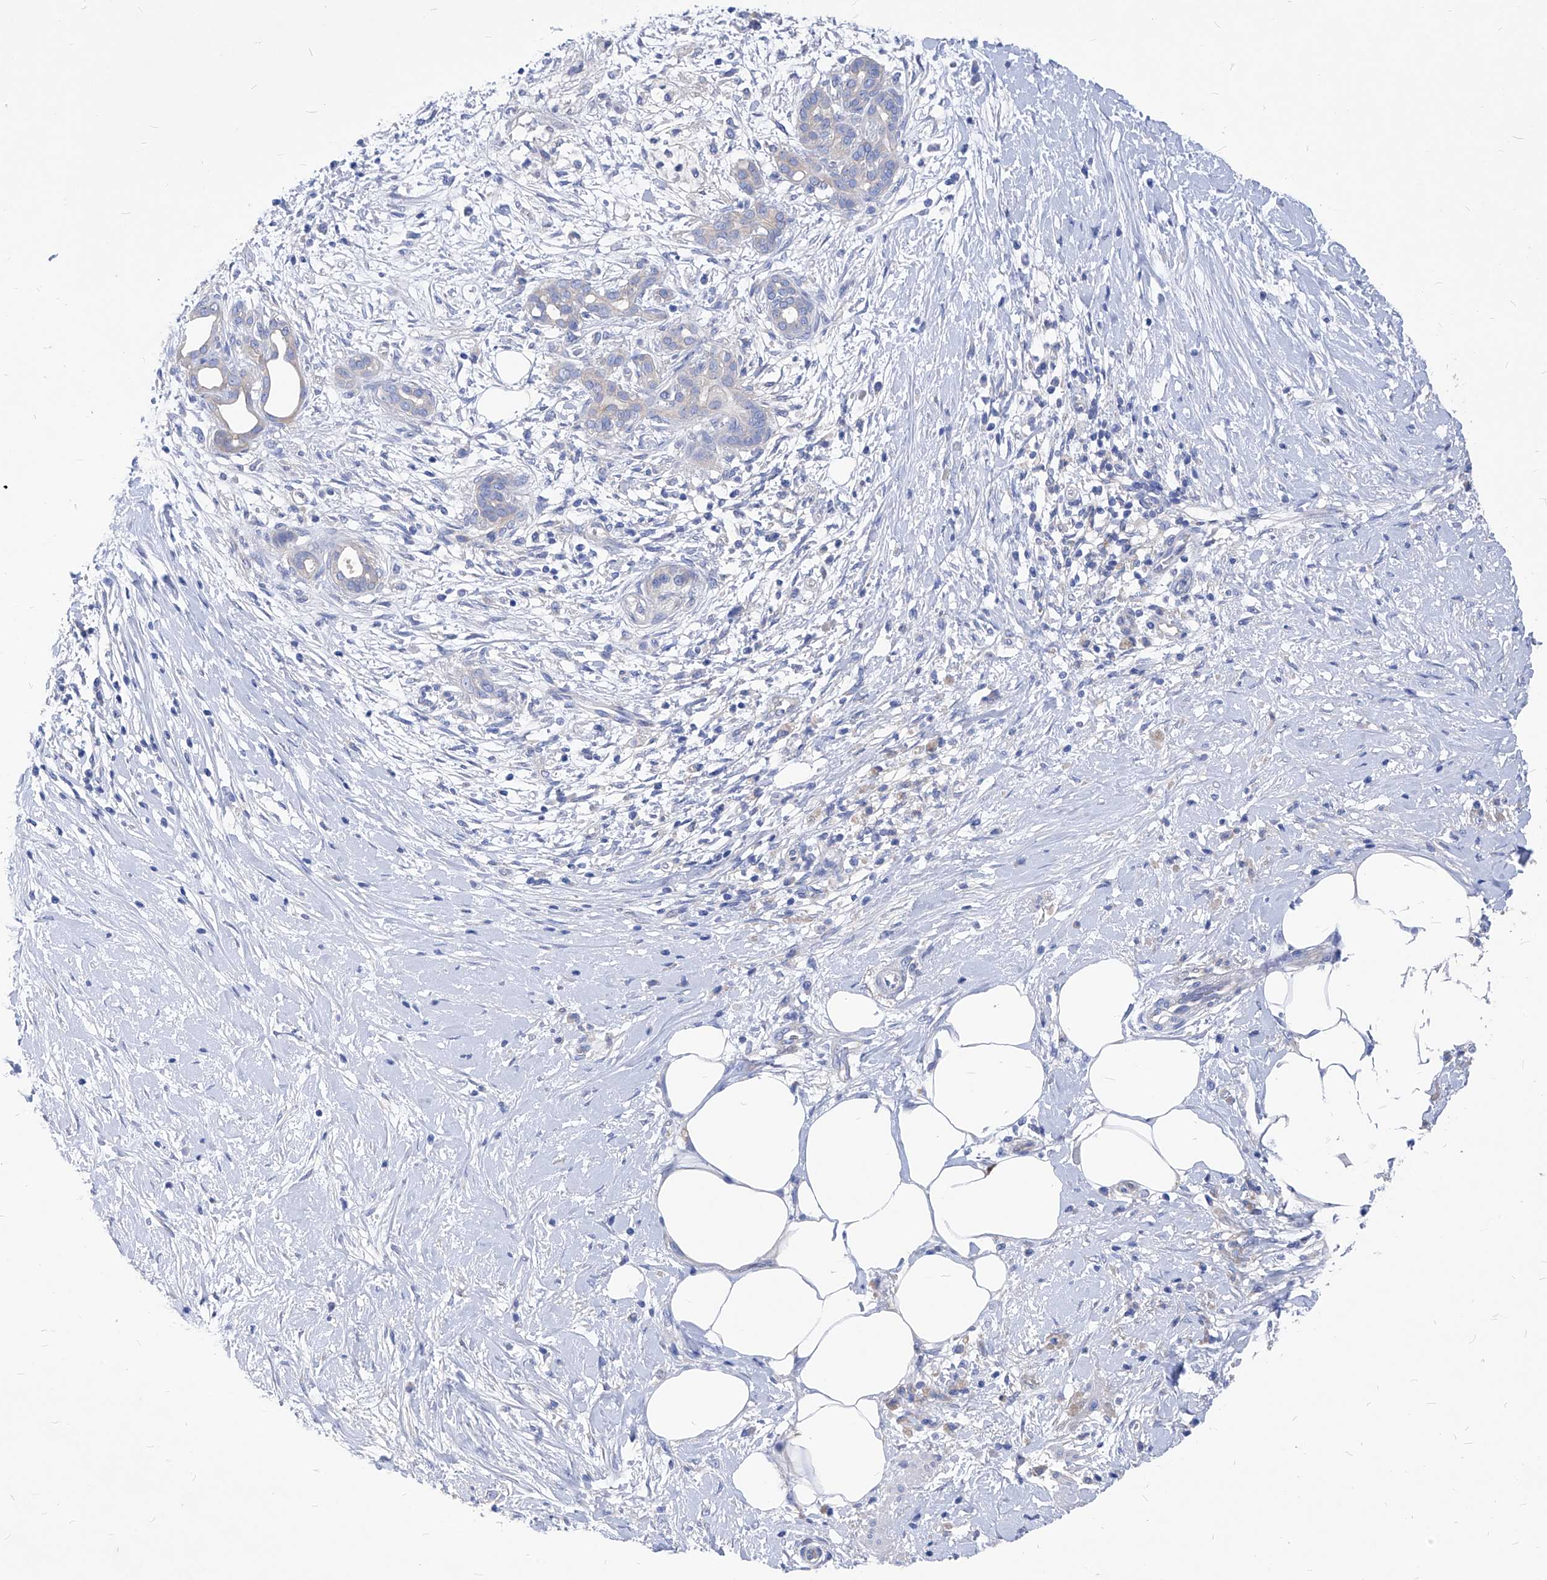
{"staining": {"intensity": "weak", "quantity": "25%-75%", "location": "cytoplasmic/membranous"}, "tissue": "pancreatic cancer", "cell_type": "Tumor cells", "image_type": "cancer", "snomed": [{"axis": "morphology", "description": "Adenocarcinoma, NOS"}, {"axis": "topography", "description": "Pancreas"}], "caption": "A brown stain highlights weak cytoplasmic/membranous expression of a protein in pancreatic cancer tumor cells.", "gene": "XPNPEP1", "patient": {"sex": "male", "age": 58}}